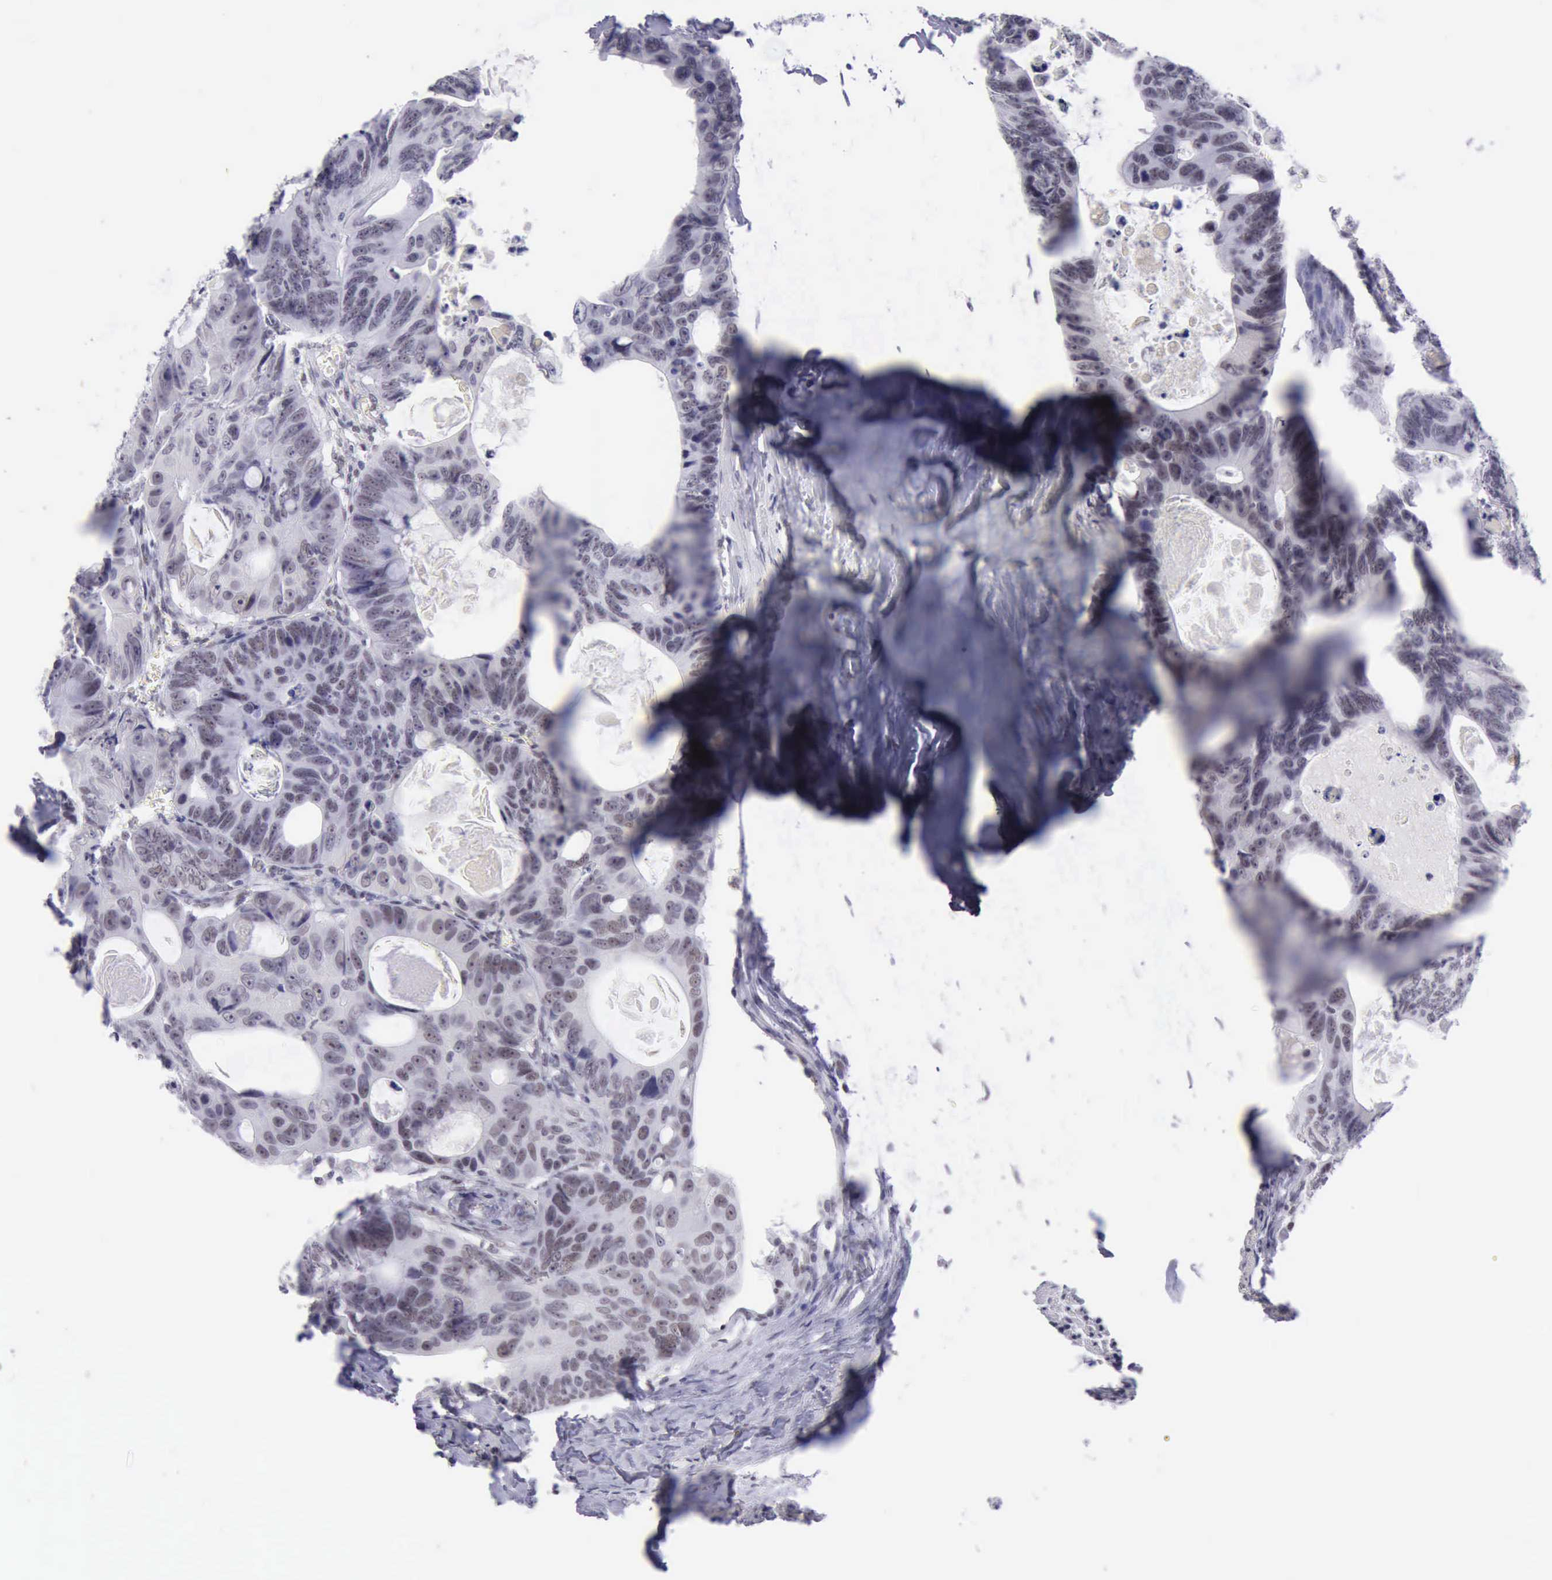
{"staining": {"intensity": "weak", "quantity": "25%-75%", "location": "nuclear"}, "tissue": "colorectal cancer", "cell_type": "Tumor cells", "image_type": "cancer", "snomed": [{"axis": "morphology", "description": "Adenocarcinoma, NOS"}, {"axis": "topography", "description": "Colon"}], "caption": "DAB (3,3'-diaminobenzidine) immunohistochemical staining of human colorectal cancer (adenocarcinoma) shows weak nuclear protein expression in approximately 25%-75% of tumor cells.", "gene": "EP300", "patient": {"sex": "female", "age": 55}}